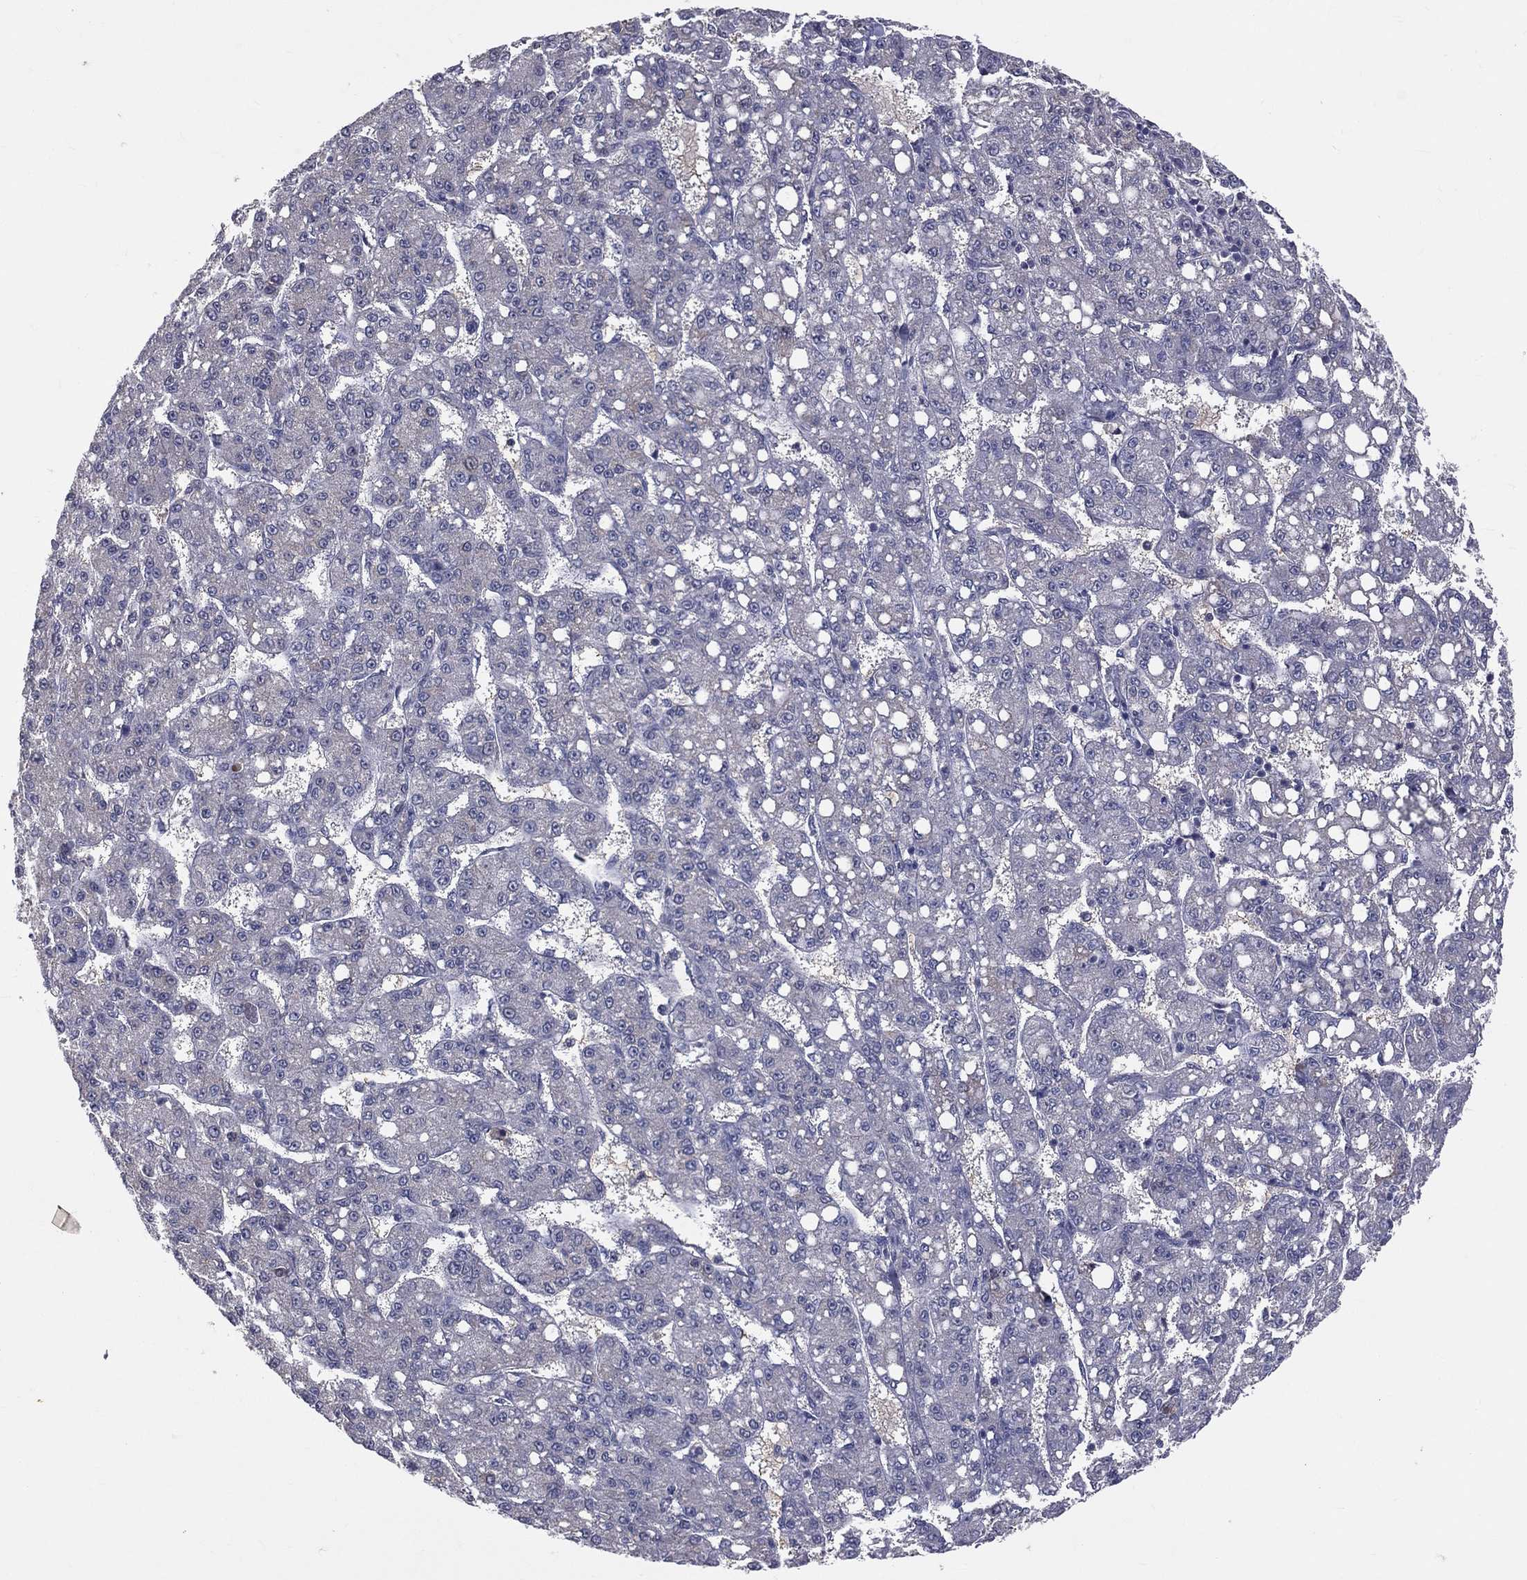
{"staining": {"intensity": "negative", "quantity": "none", "location": "none"}, "tissue": "liver cancer", "cell_type": "Tumor cells", "image_type": "cancer", "snomed": [{"axis": "morphology", "description": "Carcinoma, Hepatocellular, NOS"}, {"axis": "topography", "description": "Liver"}], "caption": "DAB immunohistochemical staining of liver hepatocellular carcinoma exhibits no significant staining in tumor cells.", "gene": "DSG4", "patient": {"sex": "female", "age": 65}}